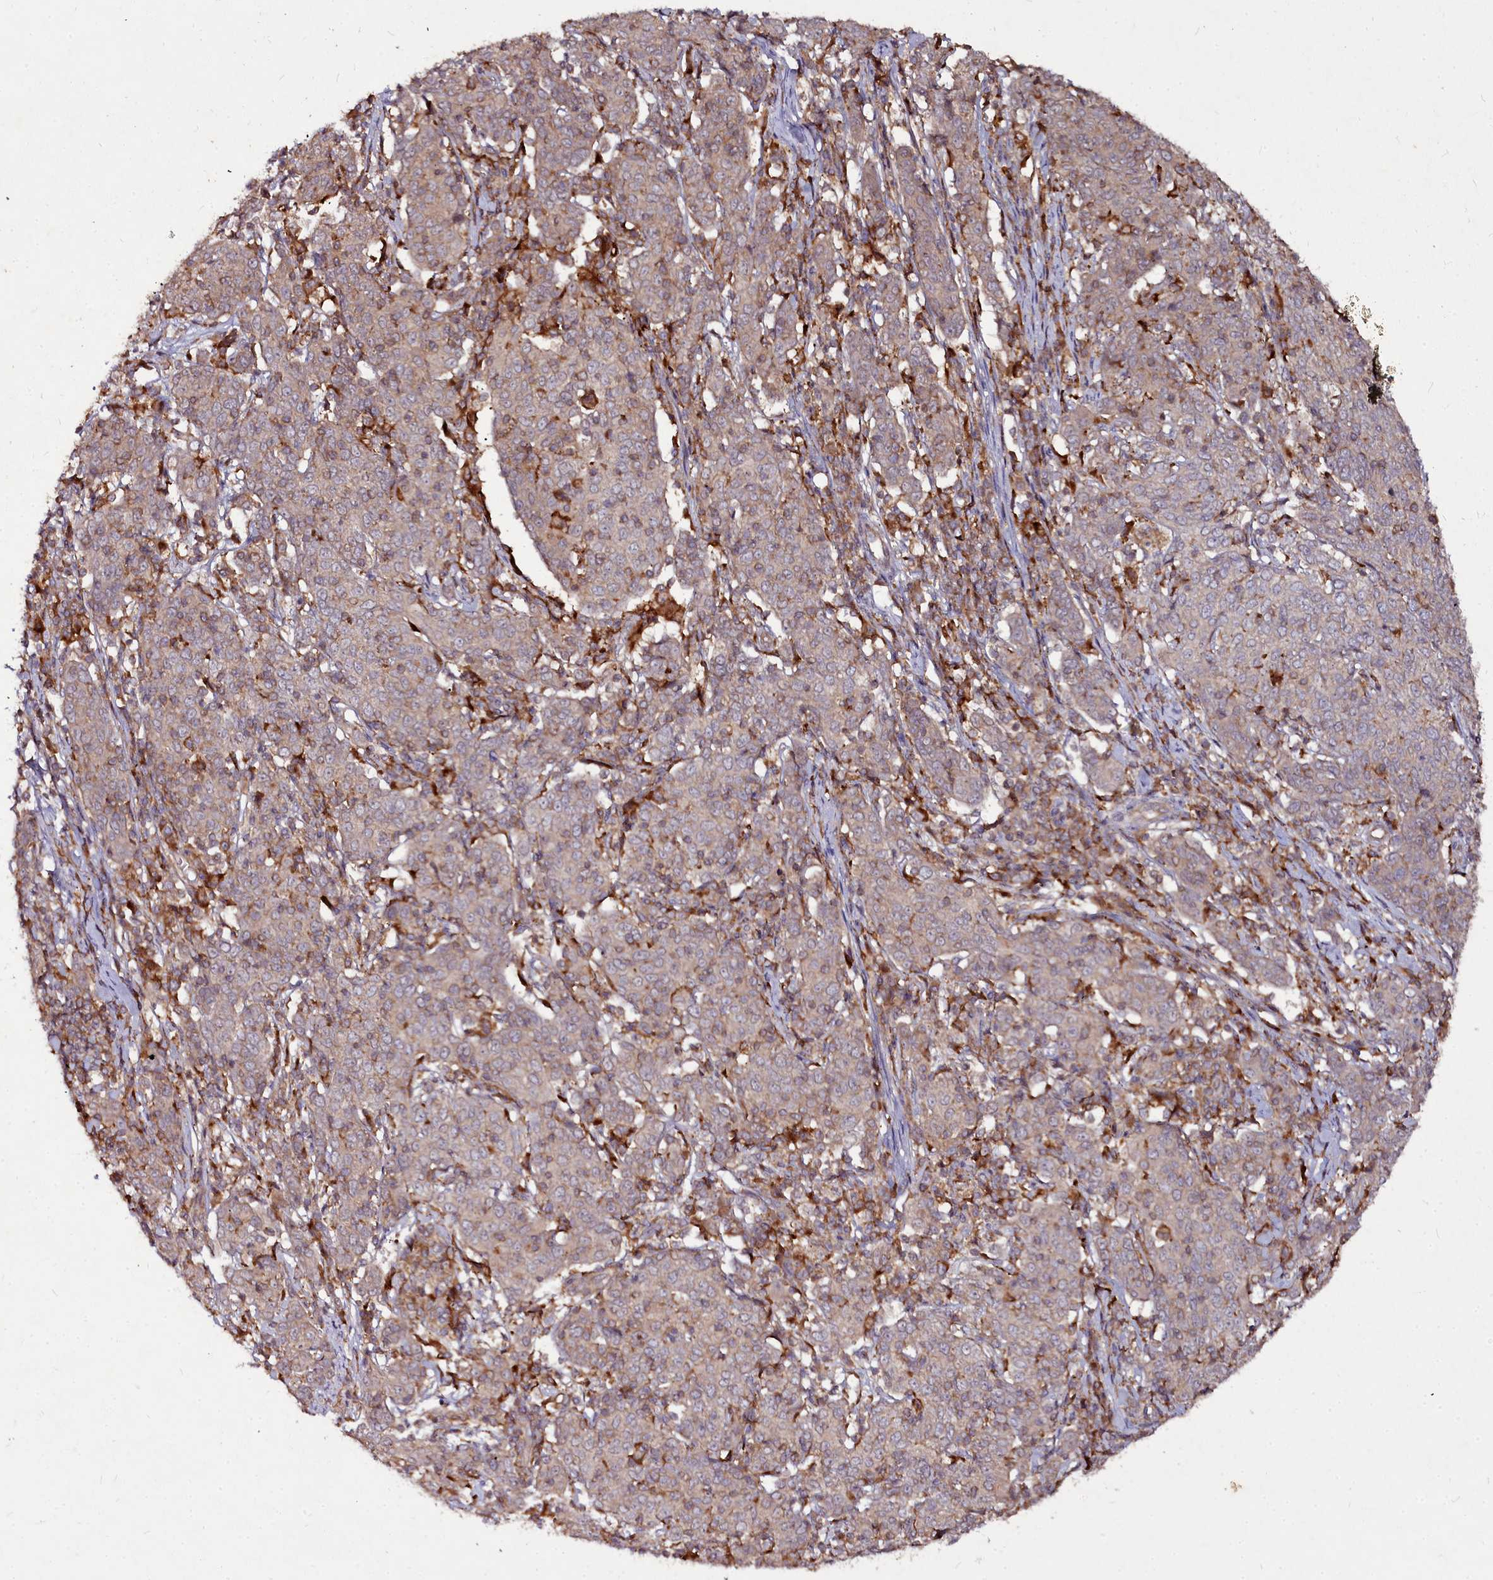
{"staining": {"intensity": "weak", "quantity": ">75%", "location": "cytoplasmic/membranous"}, "tissue": "cervical cancer", "cell_type": "Tumor cells", "image_type": "cancer", "snomed": [{"axis": "morphology", "description": "Squamous cell carcinoma, NOS"}, {"axis": "topography", "description": "Cervix"}], "caption": "A brown stain shows weak cytoplasmic/membranous staining of a protein in human cervical cancer tumor cells.", "gene": "NCKAP1L", "patient": {"sex": "female", "age": 67}}